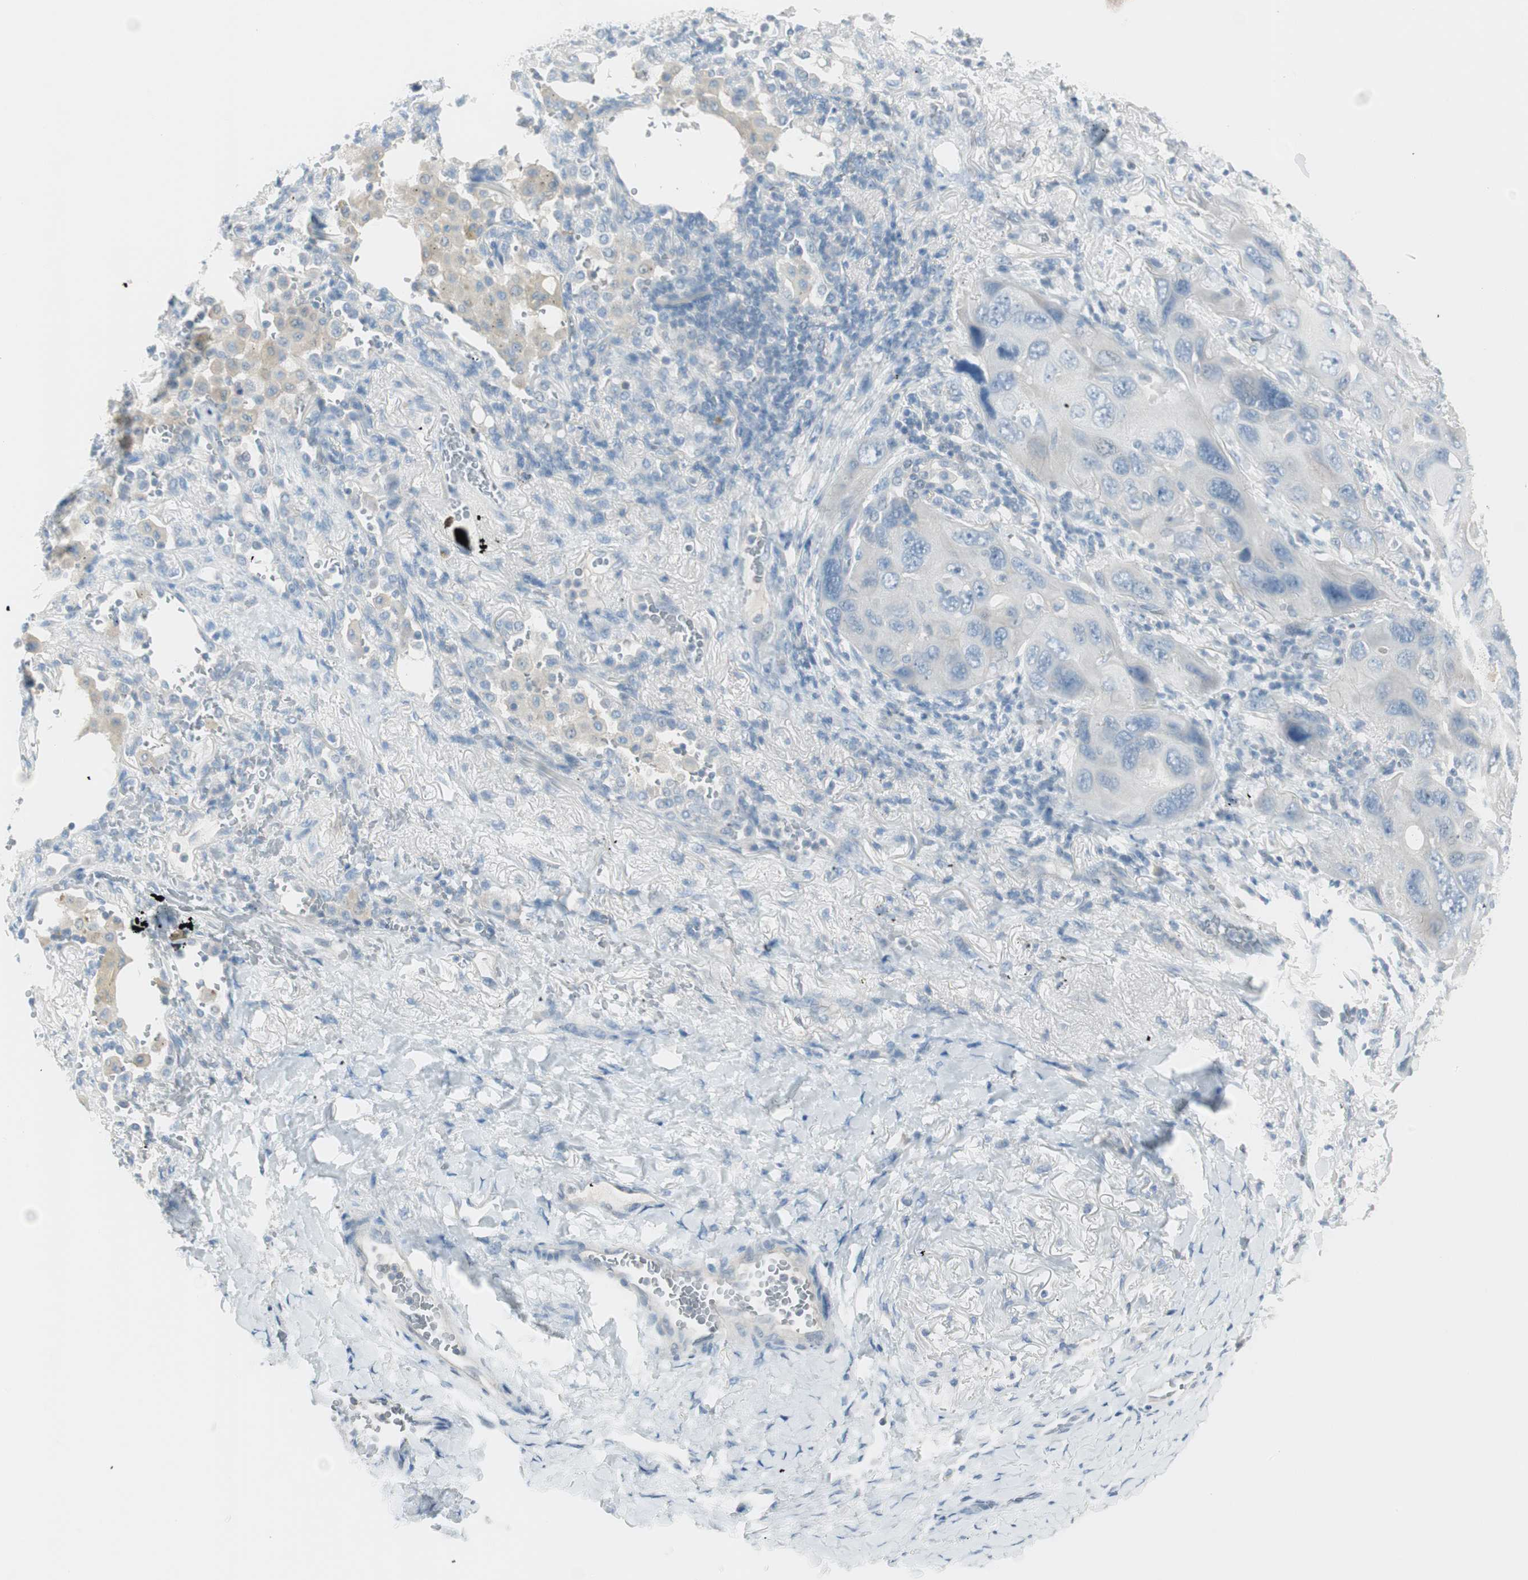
{"staining": {"intensity": "weak", "quantity": "25%-75%", "location": "cytoplasmic/membranous"}, "tissue": "lung cancer", "cell_type": "Tumor cells", "image_type": "cancer", "snomed": [{"axis": "morphology", "description": "Squamous cell carcinoma, NOS"}, {"axis": "topography", "description": "Lung"}], "caption": "This photomicrograph exhibits lung cancer (squamous cell carcinoma) stained with immunohistochemistry (IHC) to label a protein in brown. The cytoplasmic/membranous of tumor cells show weak positivity for the protein. Nuclei are counter-stained blue.", "gene": "ITLN2", "patient": {"sex": "female", "age": 73}}